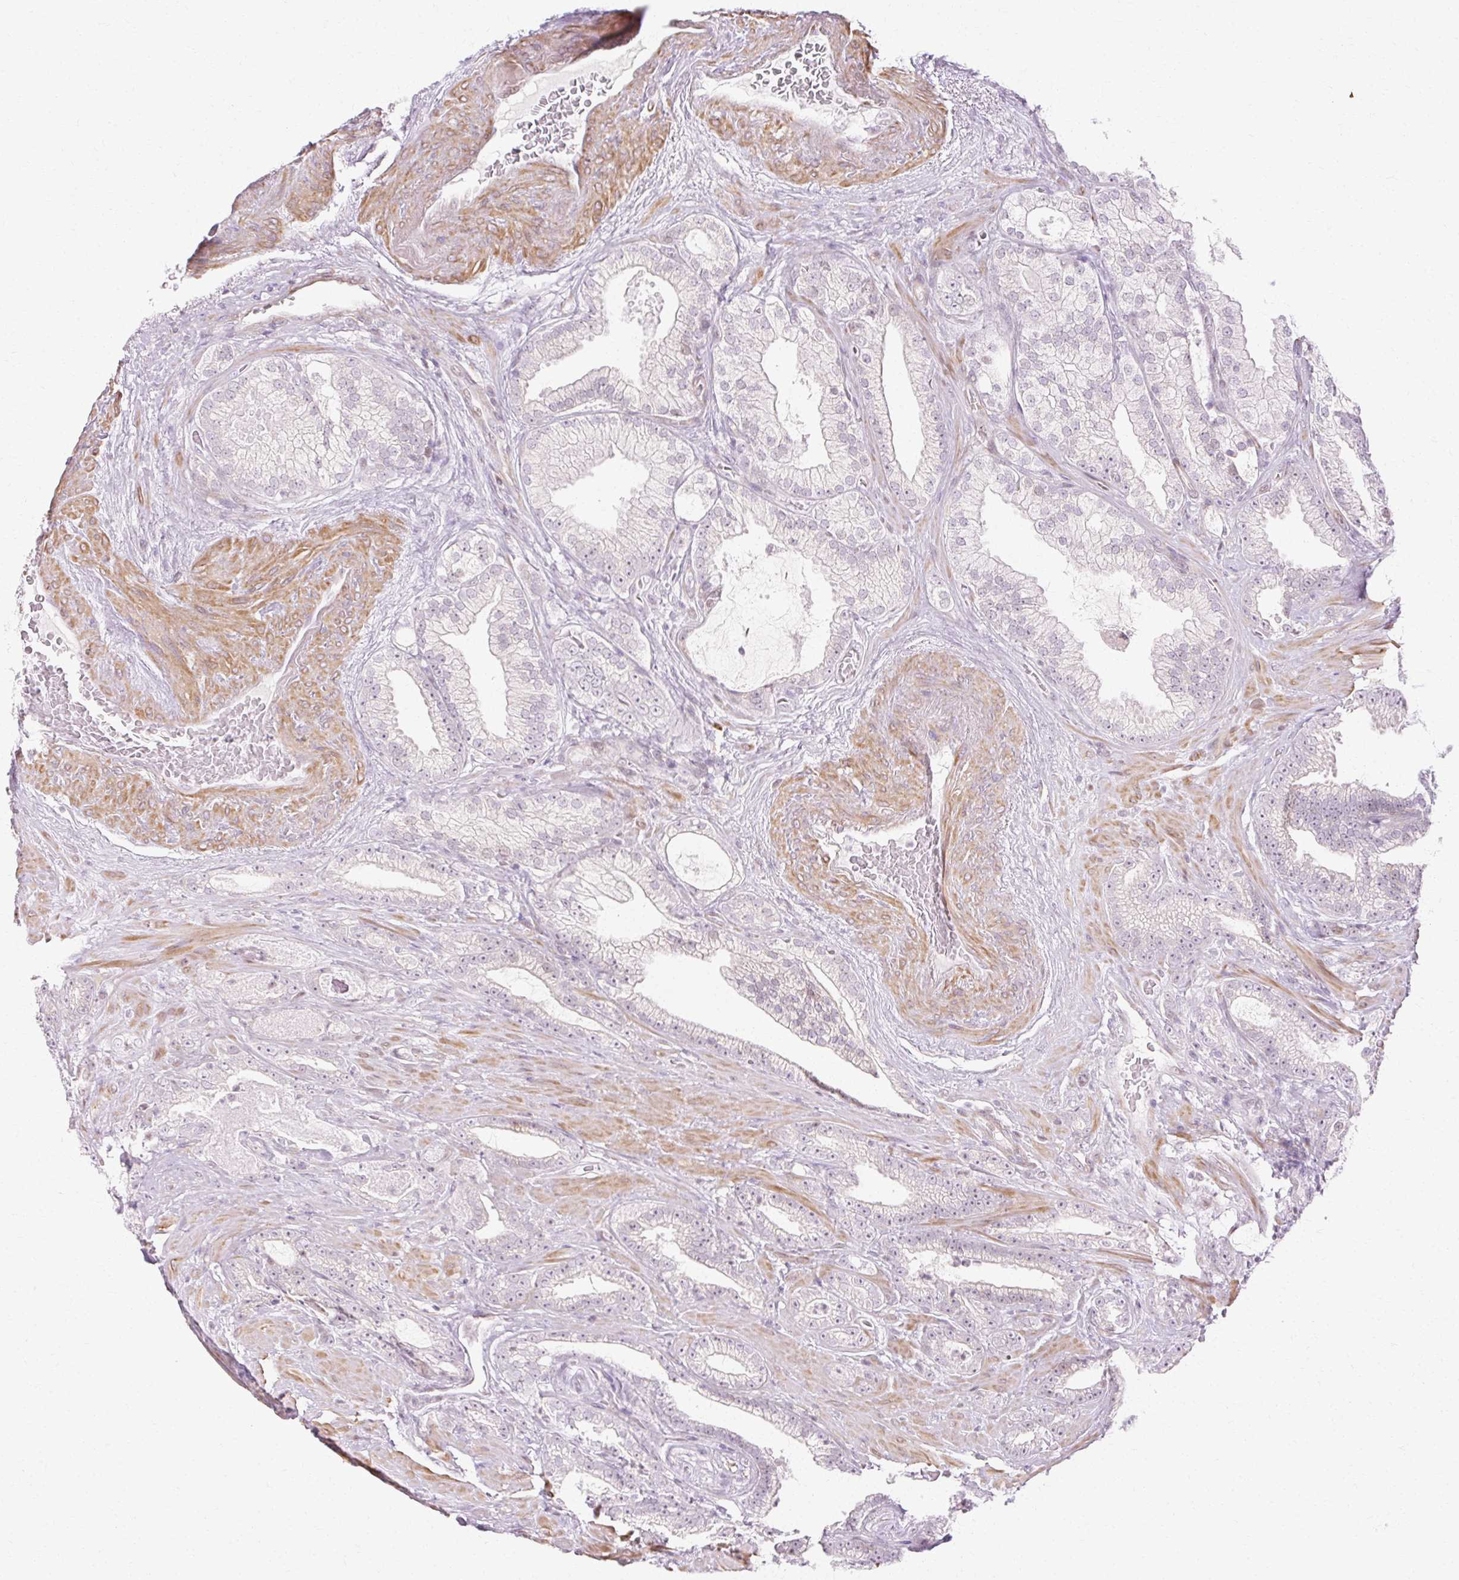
{"staining": {"intensity": "negative", "quantity": "none", "location": "none"}, "tissue": "prostate cancer", "cell_type": "Tumor cells", "image_type": "cancer", "snomed": [{"axis": "morphology", "description": "Adenocarcinoma, High grade"}, {"axis": "topography", "description": "Prostate"}], "caption": "Tumor cells are negative for protein expression in human prostate adenocarcinoma (high-grade).", "gene": "C3orf49", "patient": {"sex": "male", "age": 68}}